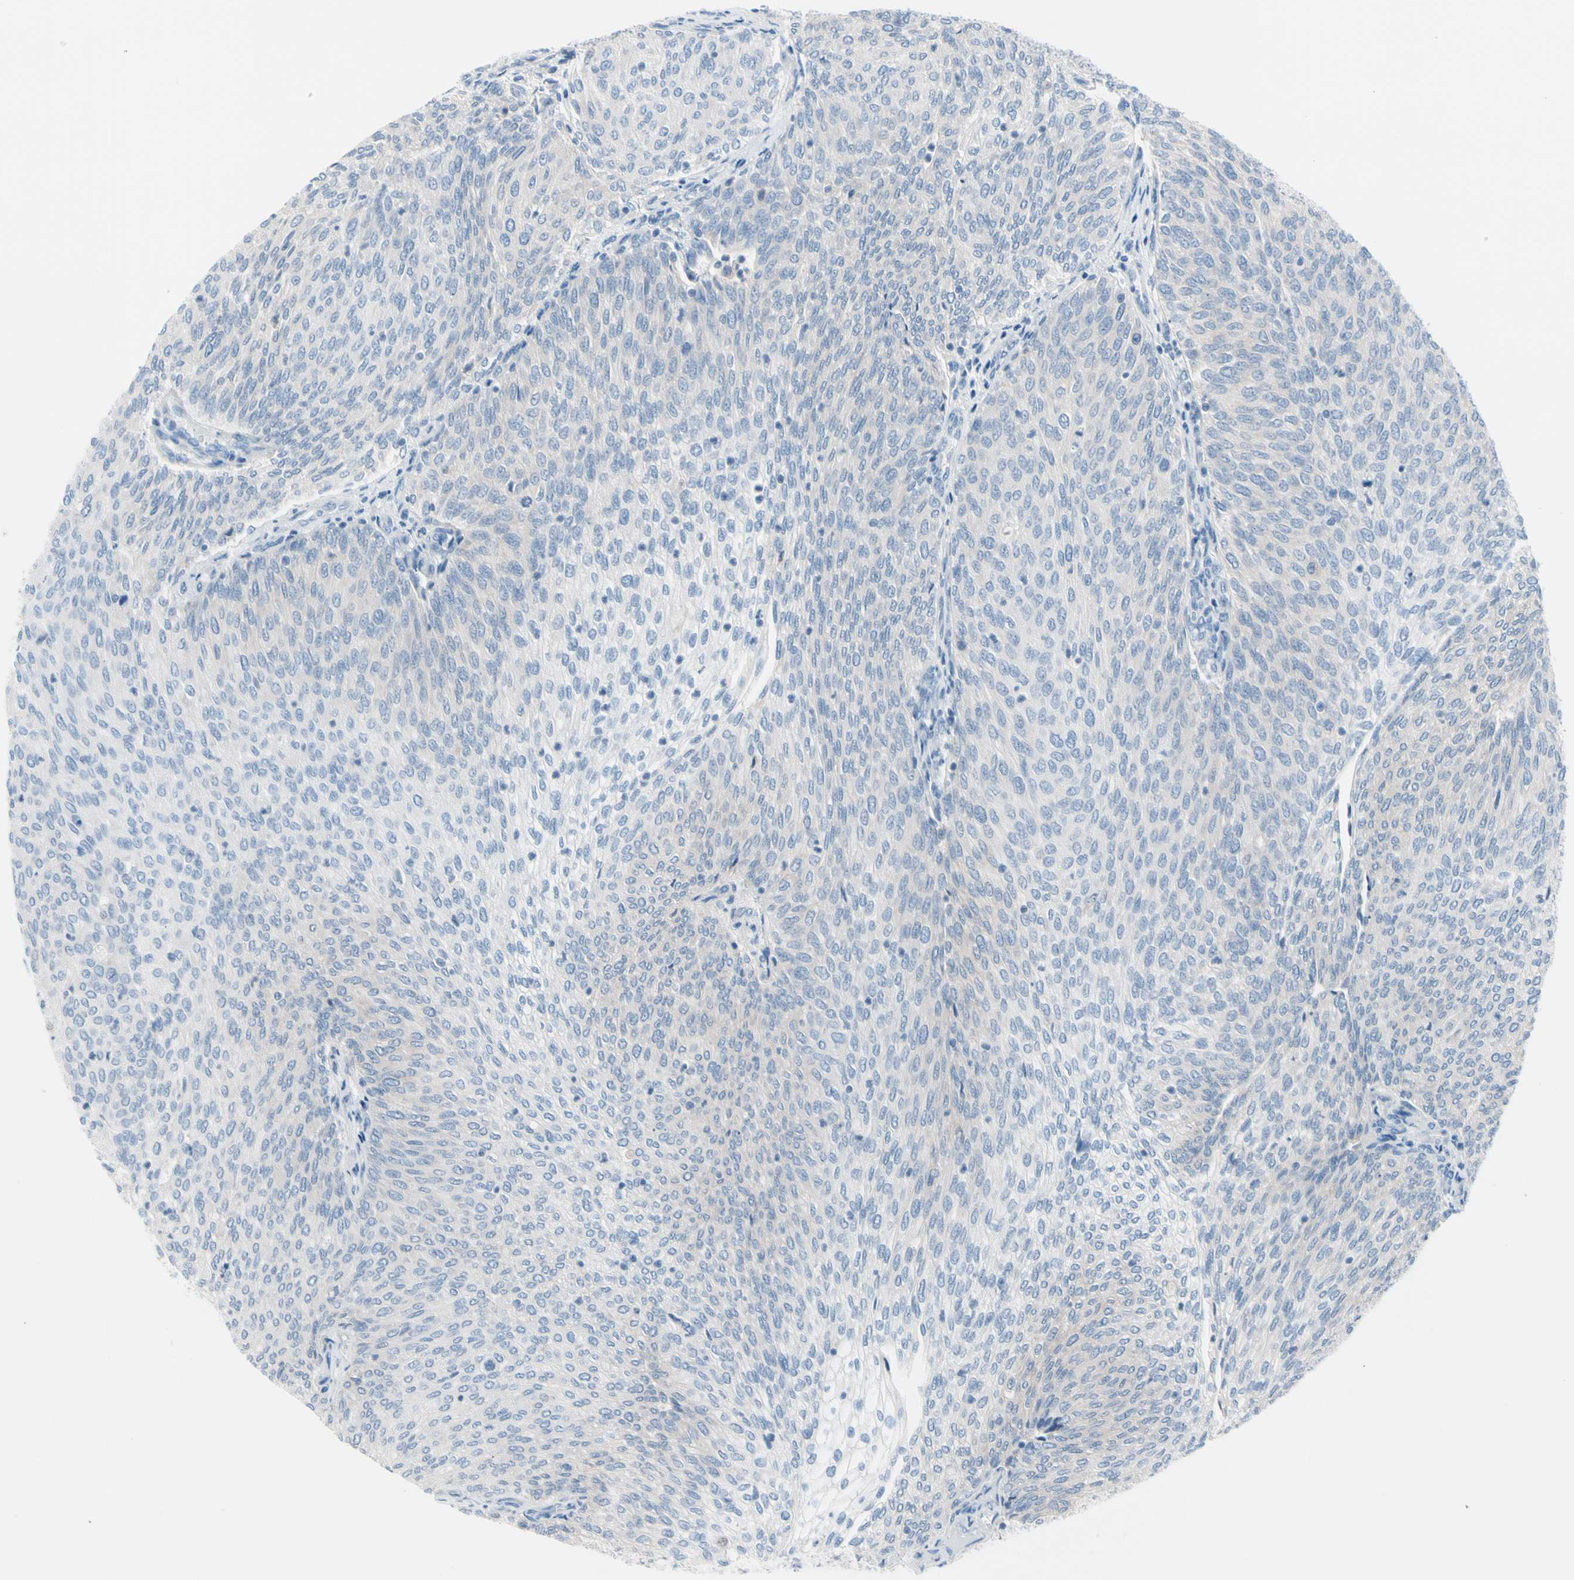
{"staining": {"intensity": "negative", "quantity": "none", "location": "none"}, "tissue": "urothelial cancer", "cell_type": "Tumor cells", "image_type": "cancer", "snomed": [{"axis": "morphology", "description": "Urothelial carcinoma, Low grade"}, {"axis": "topography", "description": "Urinary bladder"}], "caption": "The immunohistochemistry (IHC) photomicrograph has no significant expression in tumor cells of urothelial carcinoma (low-grade) tissue. The staining is performed using DAB brown chromogen with nuclei counter-stained in using hematoxylin.", "gene": "CASQ1", "patient": {"sex": "female", "age": 79}}